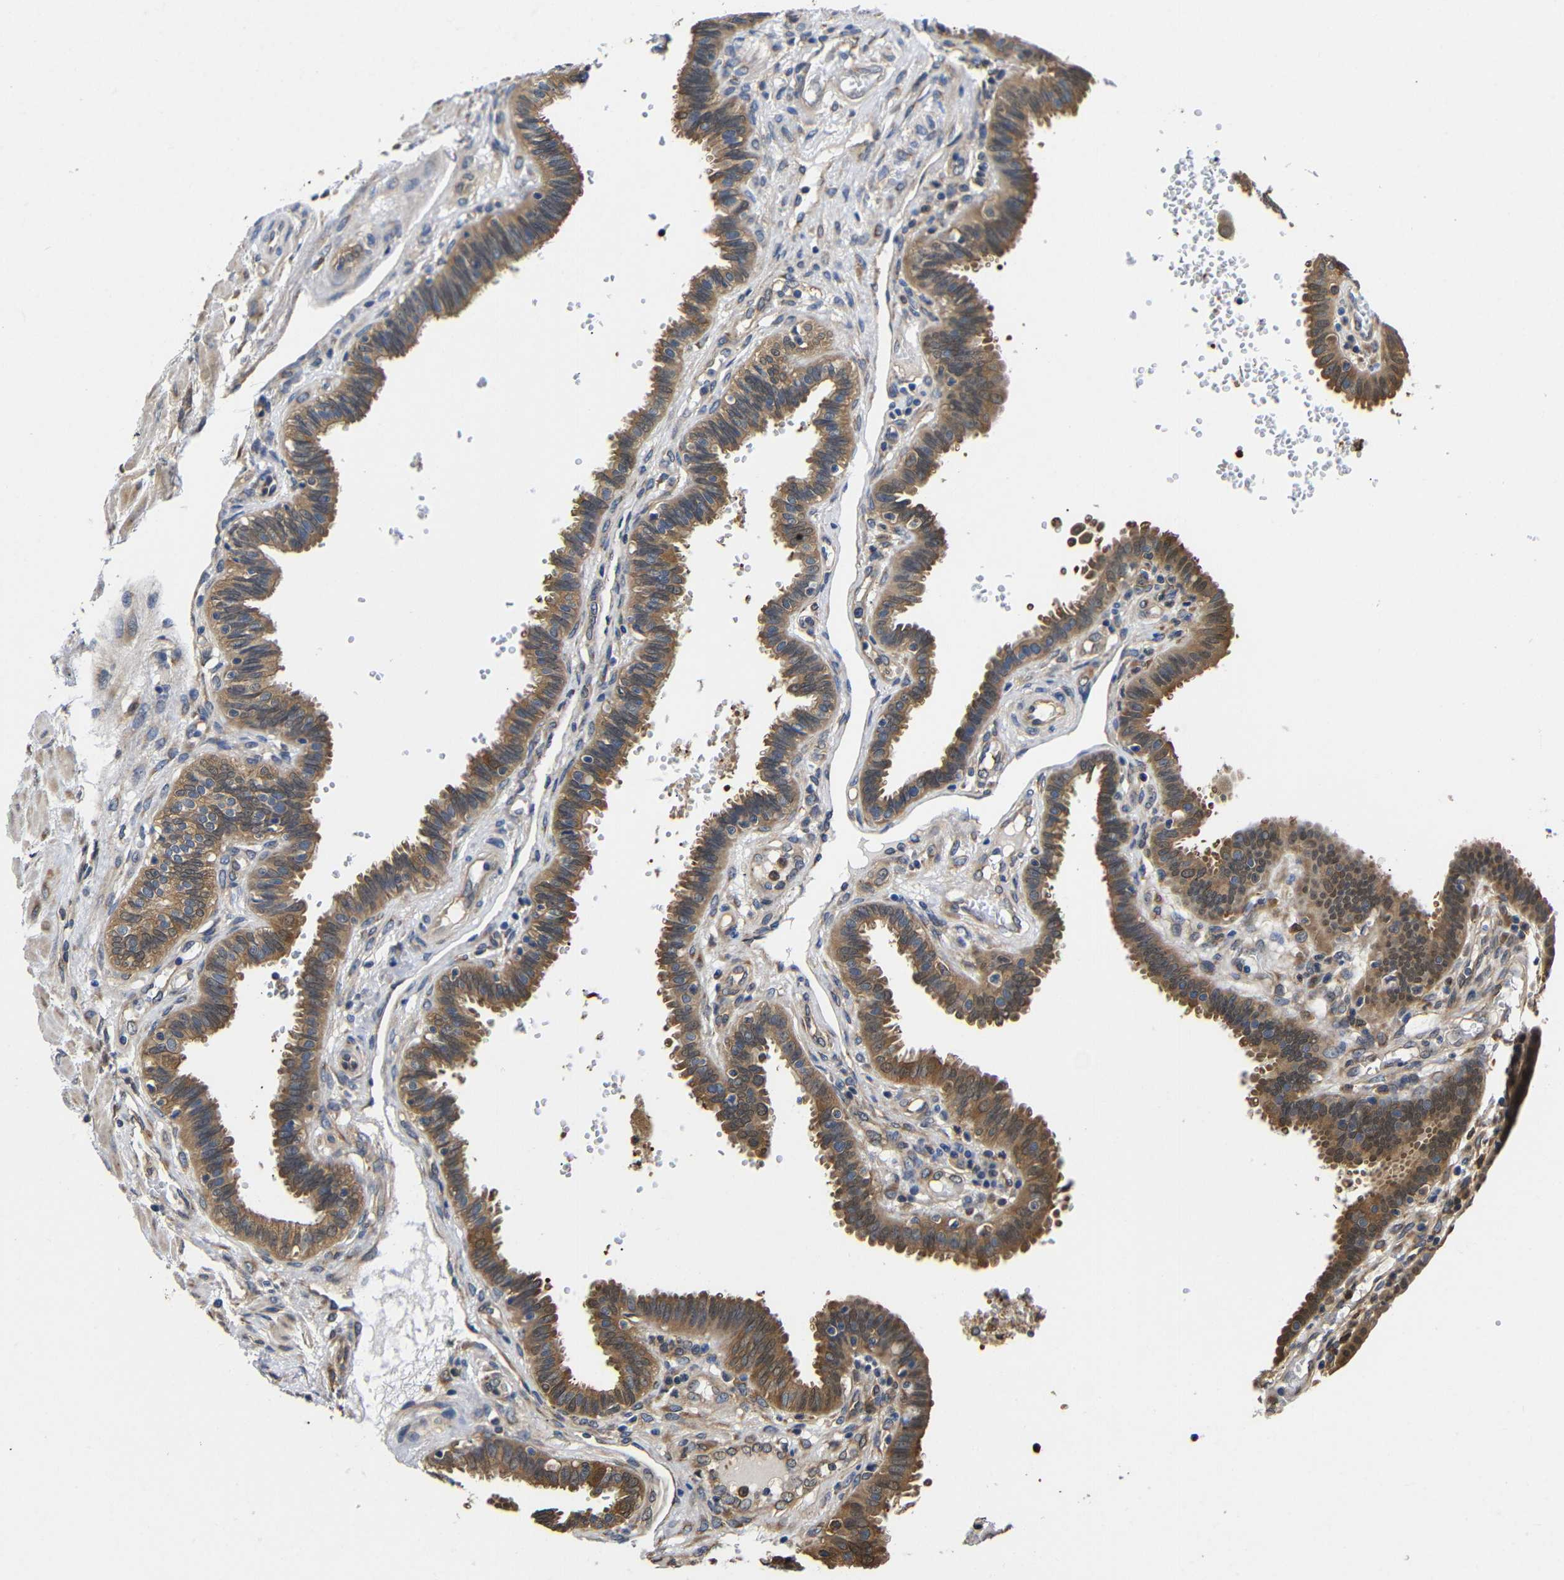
{"staining": {"intensity": "moderate", "quantity": ">75%", "location": "cytoplasmic/membranous"}, "tissue": "fallopian tube", "cell_type": "Glandular cells", "image_type": "normal", "snomed": [{"axis": "morphology", "description": "Normal tissue, NOS"}, {"axis": "topography", "description": "Fallopian tube"}], "caption": "Benign fallopian tube displays moderate cytoplasmic/membranous positivity in approximately >75% of glandular cells Using DAB (3,3'-diaminobenzidine) (brown) and hematoxylin (blue) stains, captured at high magnification using brightfield microscopy..", "gene": "LRRCC1", "patient": {"sex": "female", "age": 32}}